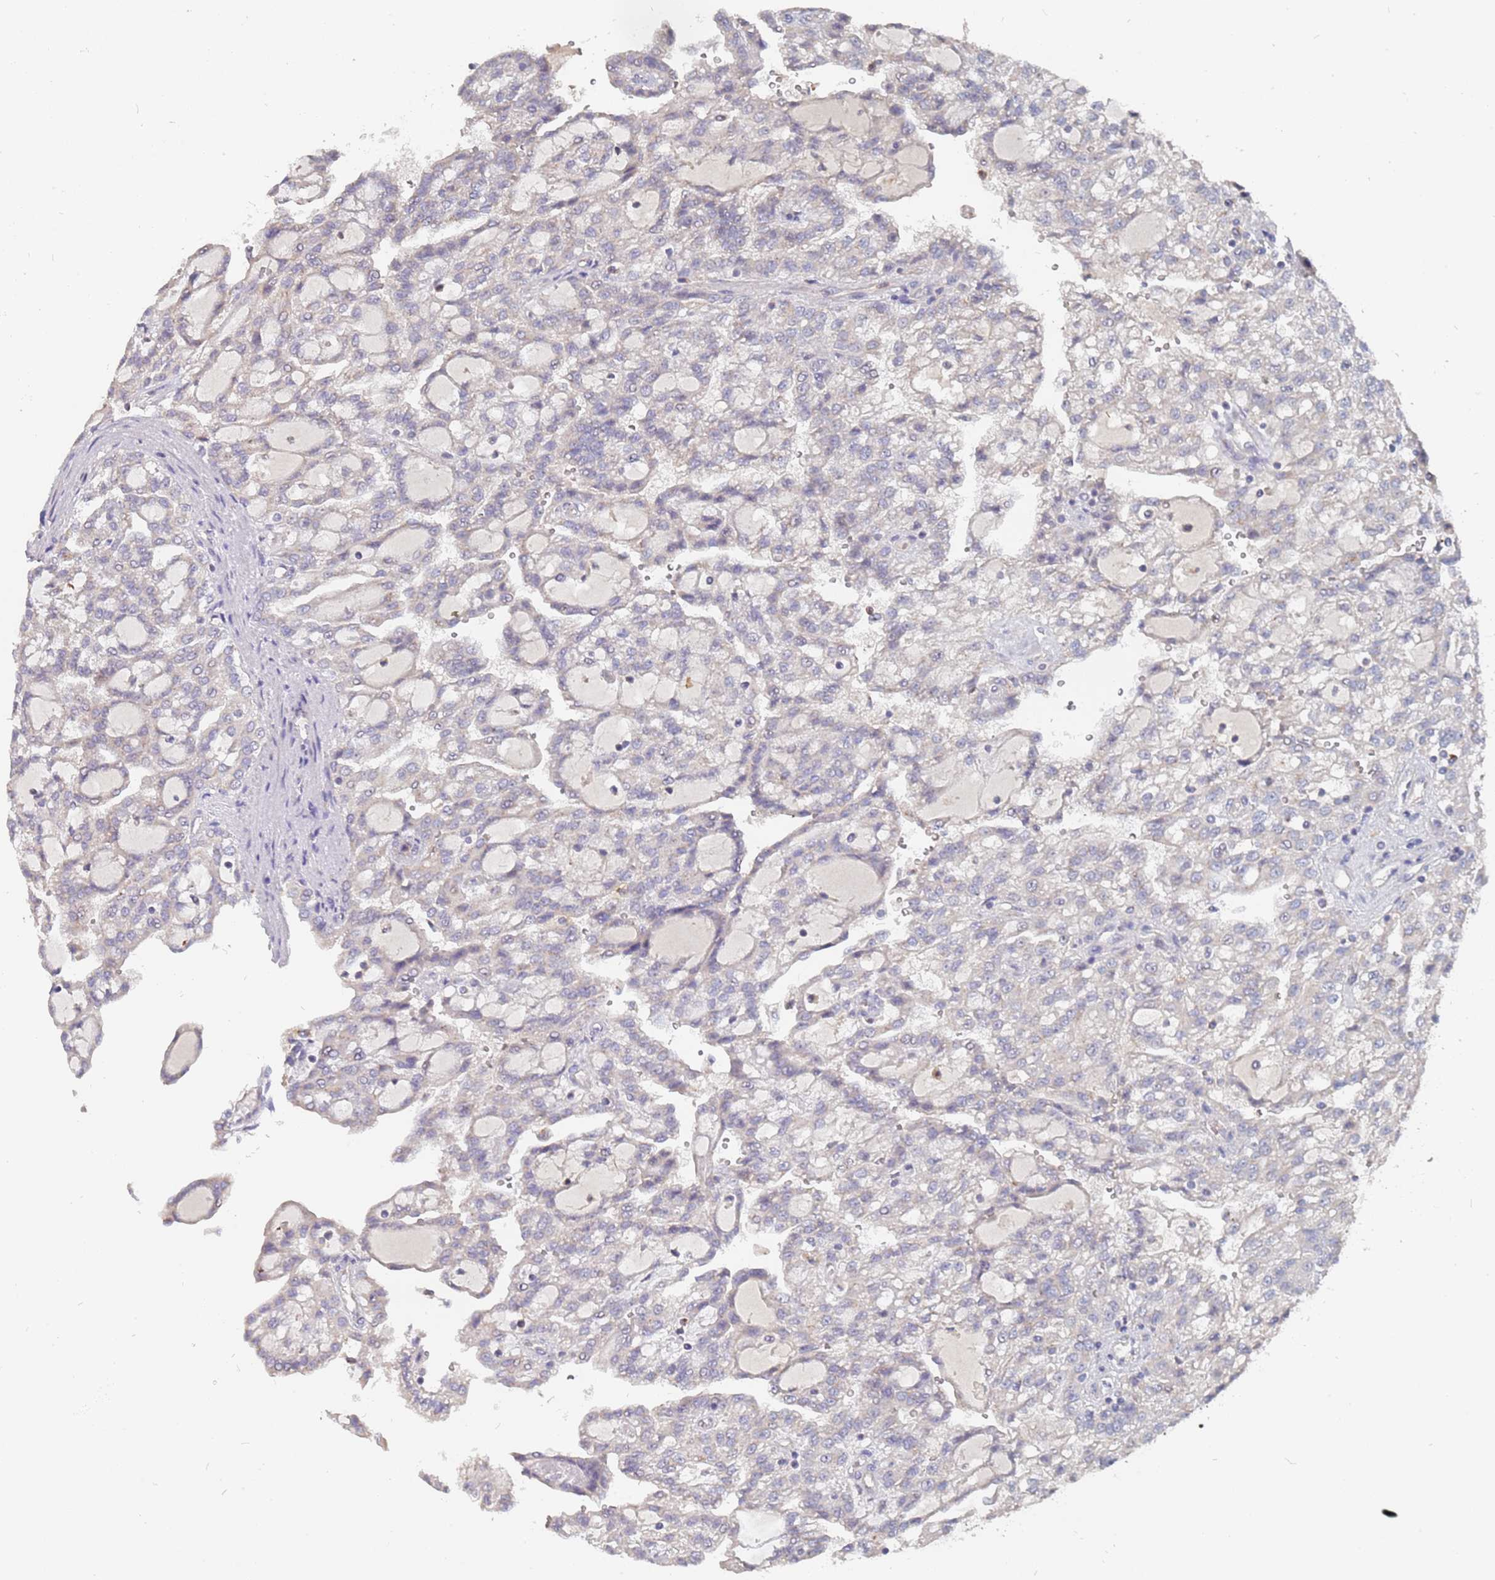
{"staining": {"intensity": "negative", "quantity": "none", "location": "none"}, "tissue": "renal cancer", "cell_type": "Tumor cells", "image_type": "cancer", "snomed": [{"axis": "morphology", "description": "Adenocarcinoma, NOS"}, {"axis": "topography", "description": "Kidney"}], "caption": "A histopathology image of adenocarcinoma (renal) stained for a protein shows no brown staining in tumor cells.", "gene": "TCEANC2", "patient": {"sex": "male", "age": 63}}